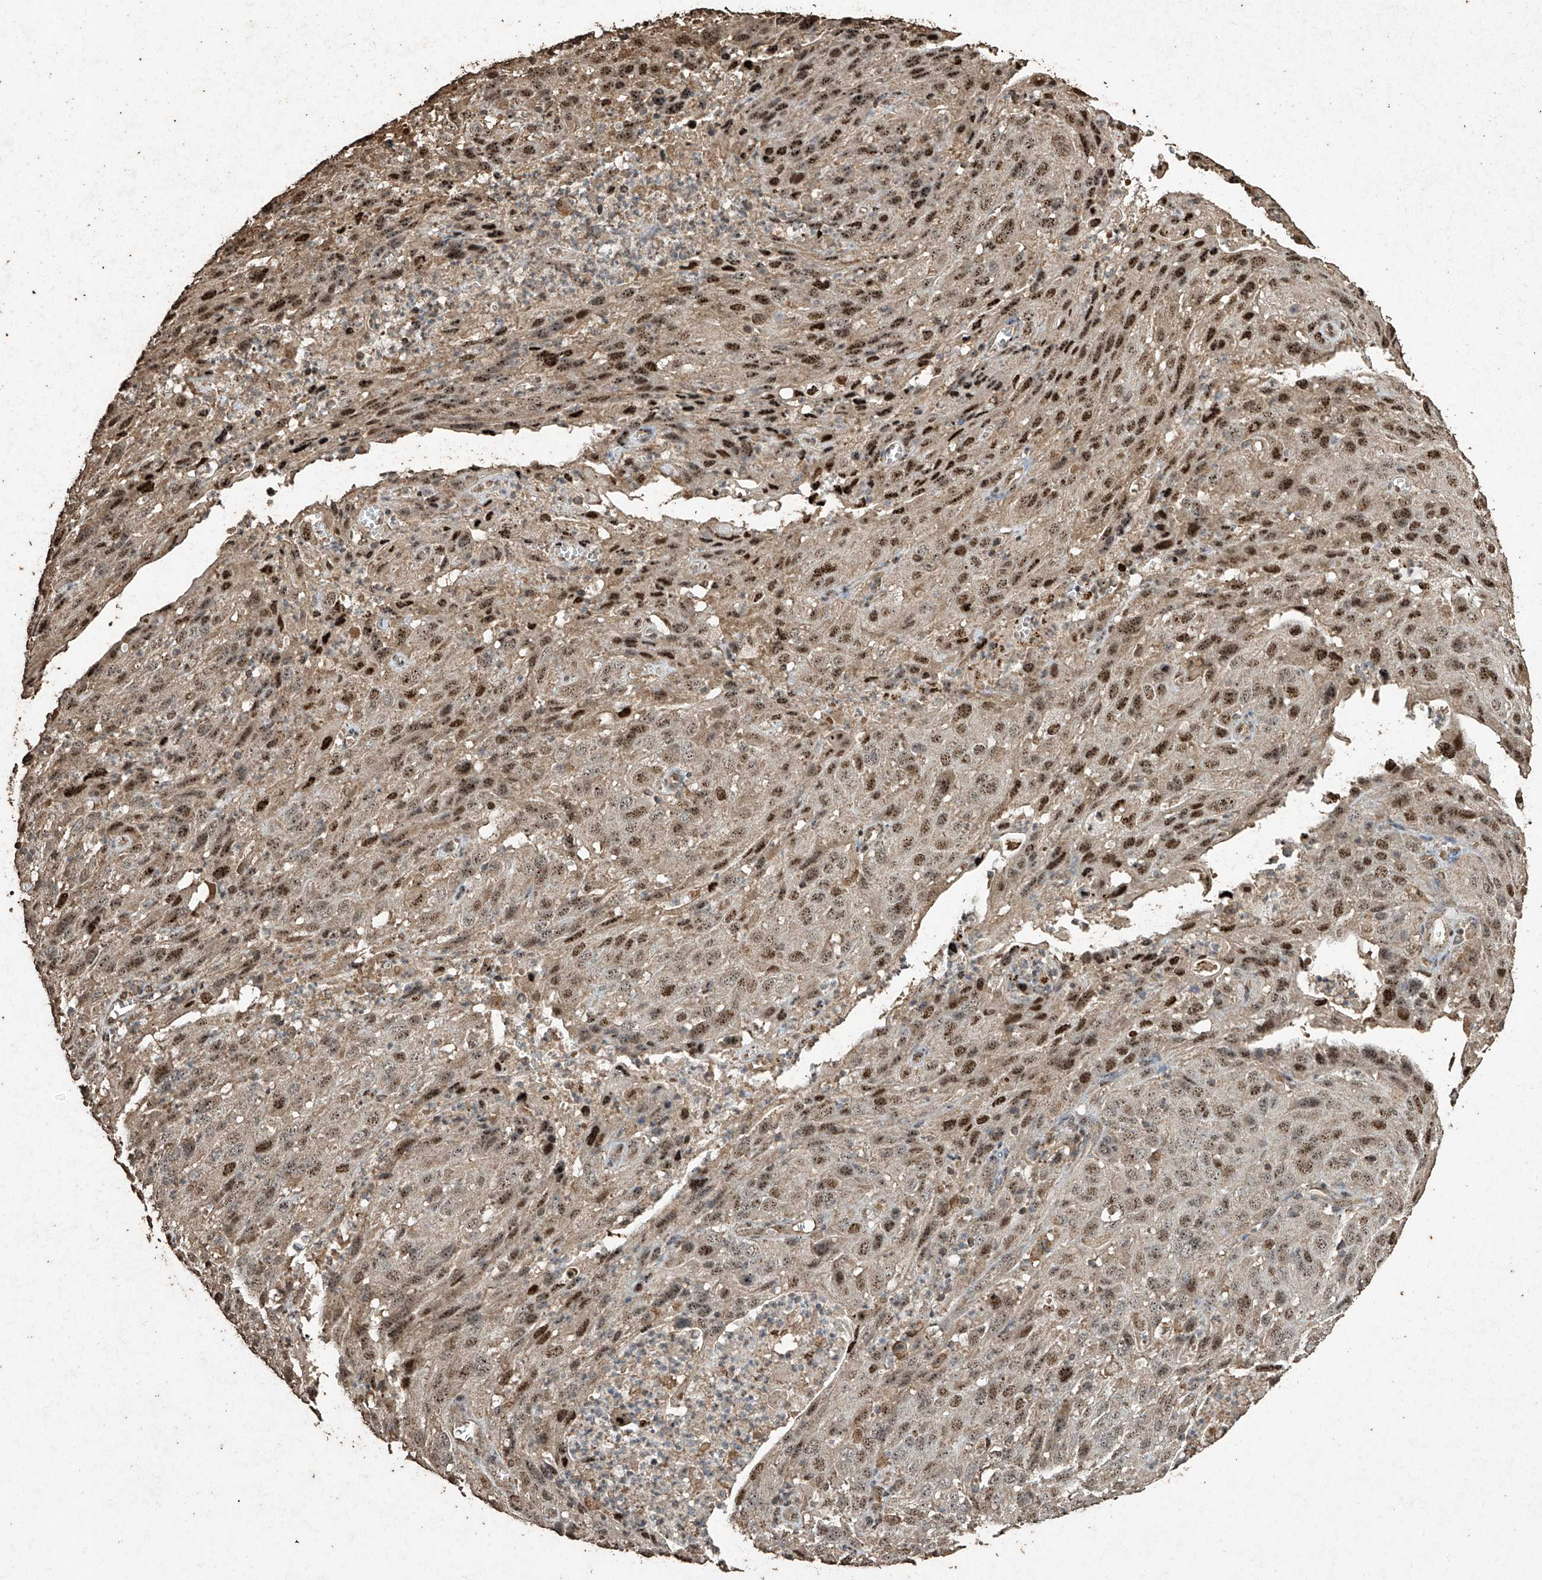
{"staining": {"intensity": "strong", "quantity": "25%-75%", "location": "nuclear"}, "tissue": "cervical cancer", "cell_type": "Tumor cells", "image_type": "cancer", "snomed": [{"axis": "morphology", "description": "Squamous cell carcinoma, NOS"}, {"axis": "topography", "description": "Cervix"}], "caption": "Immunohistochemical staining of cervical cancer (squamous cell carcinoma) displays high levels of strong nuclear positivity in about 25%-75% of tumor cells.", "gene": "ERBB3", "patient": {"sex": "female", "age": 32}}